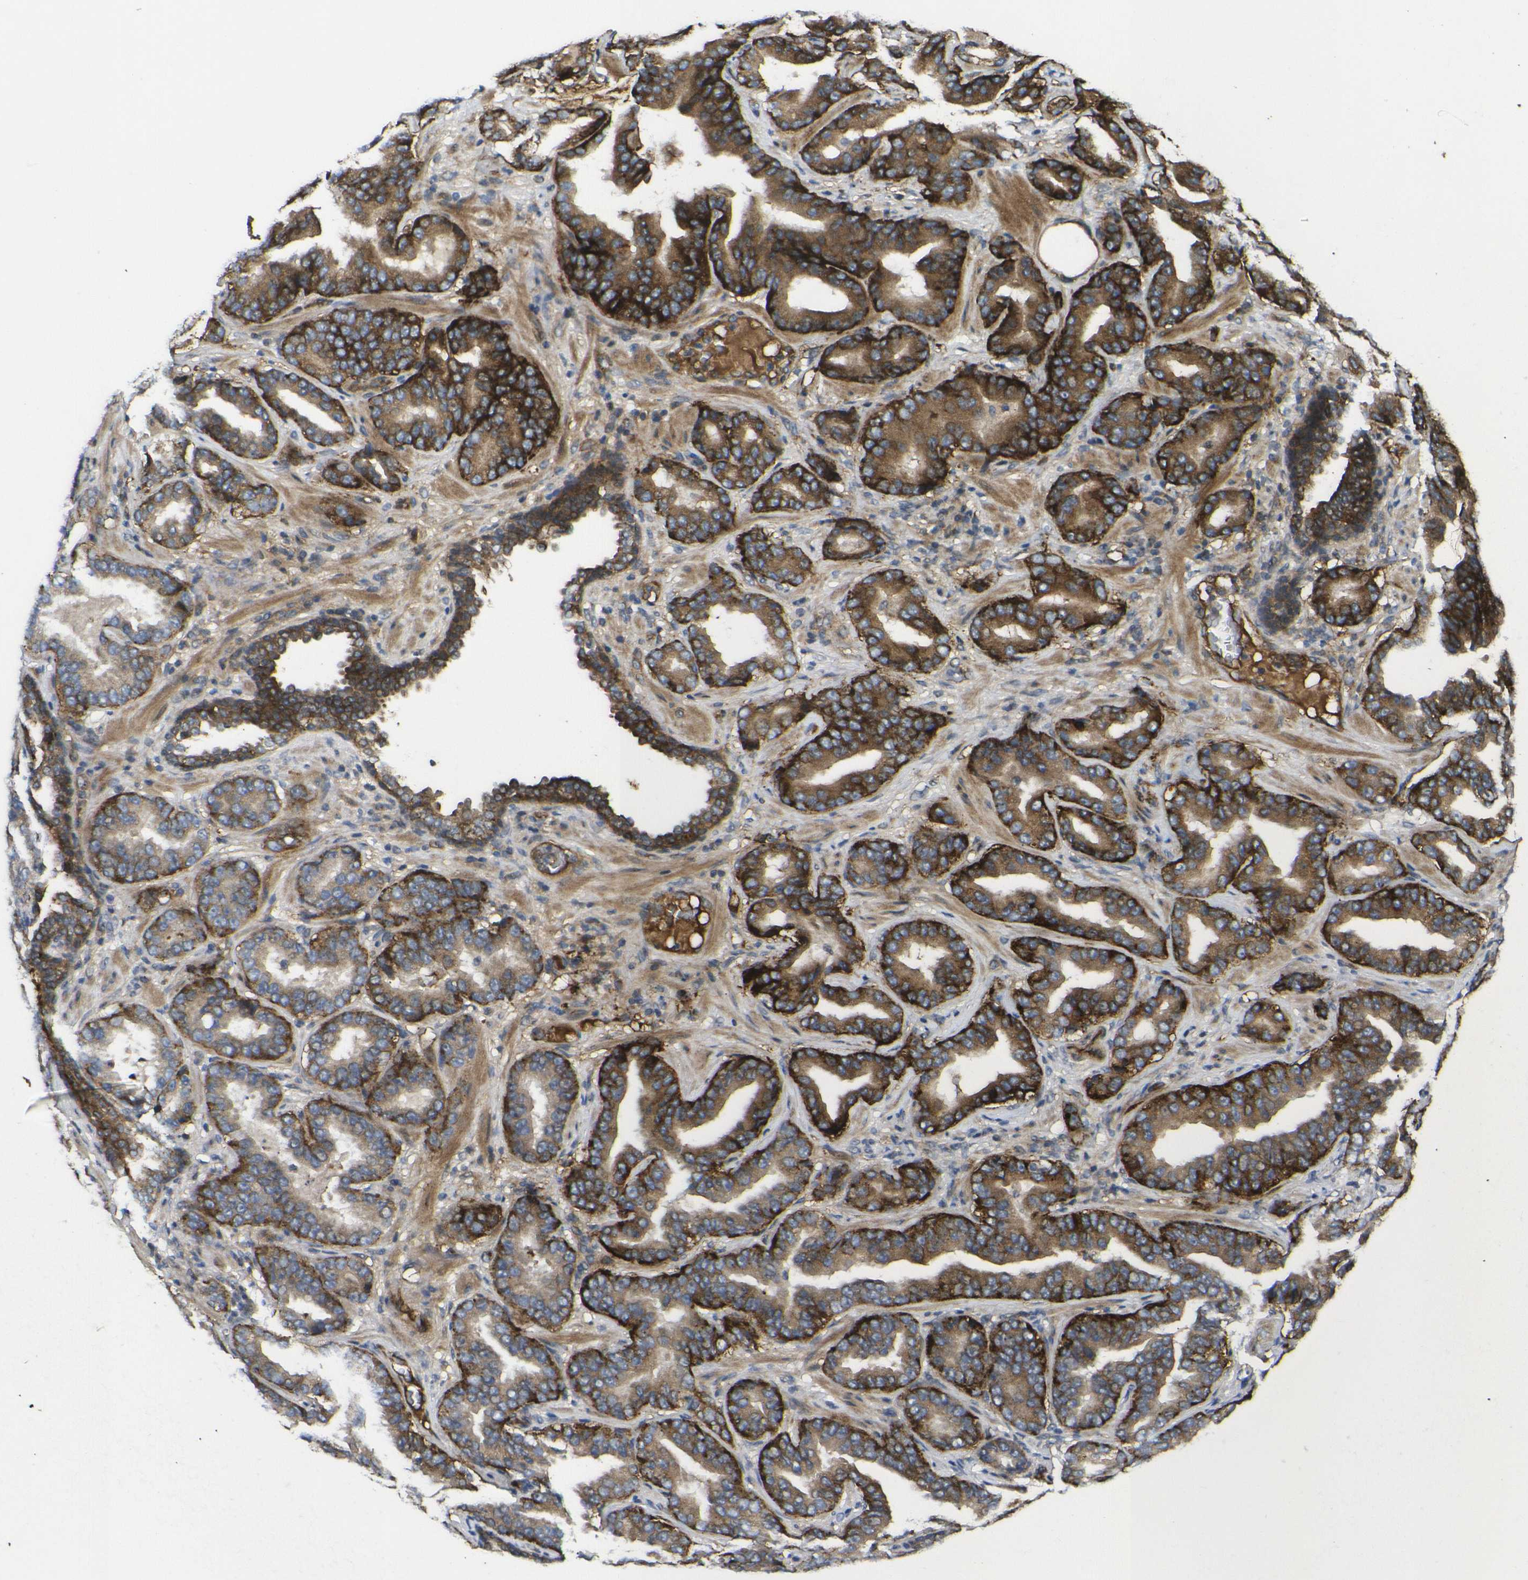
{"staining": {"intensity": "strong", "quantity": ">75%", "location": "cytoplasmic/membranous"}, "tissue": "prostate cancer", "cell_type": "Tumor cells", "image_type": "cancer", "snomed": [{"axis": "morphology", "description": "Adenocarcinoma, Low grade"}, {"axis": "topography", "description": "Prostate"}], "caption": "Prostate adenocarcinoma (low-grade) stained with immunohistochemistry (IHC) shows strong cytoplasmic/membranous staining in approximately >75% of tumor cells.", "gene": "ECE1", "patient": {"sex": "male", "age": 59}}